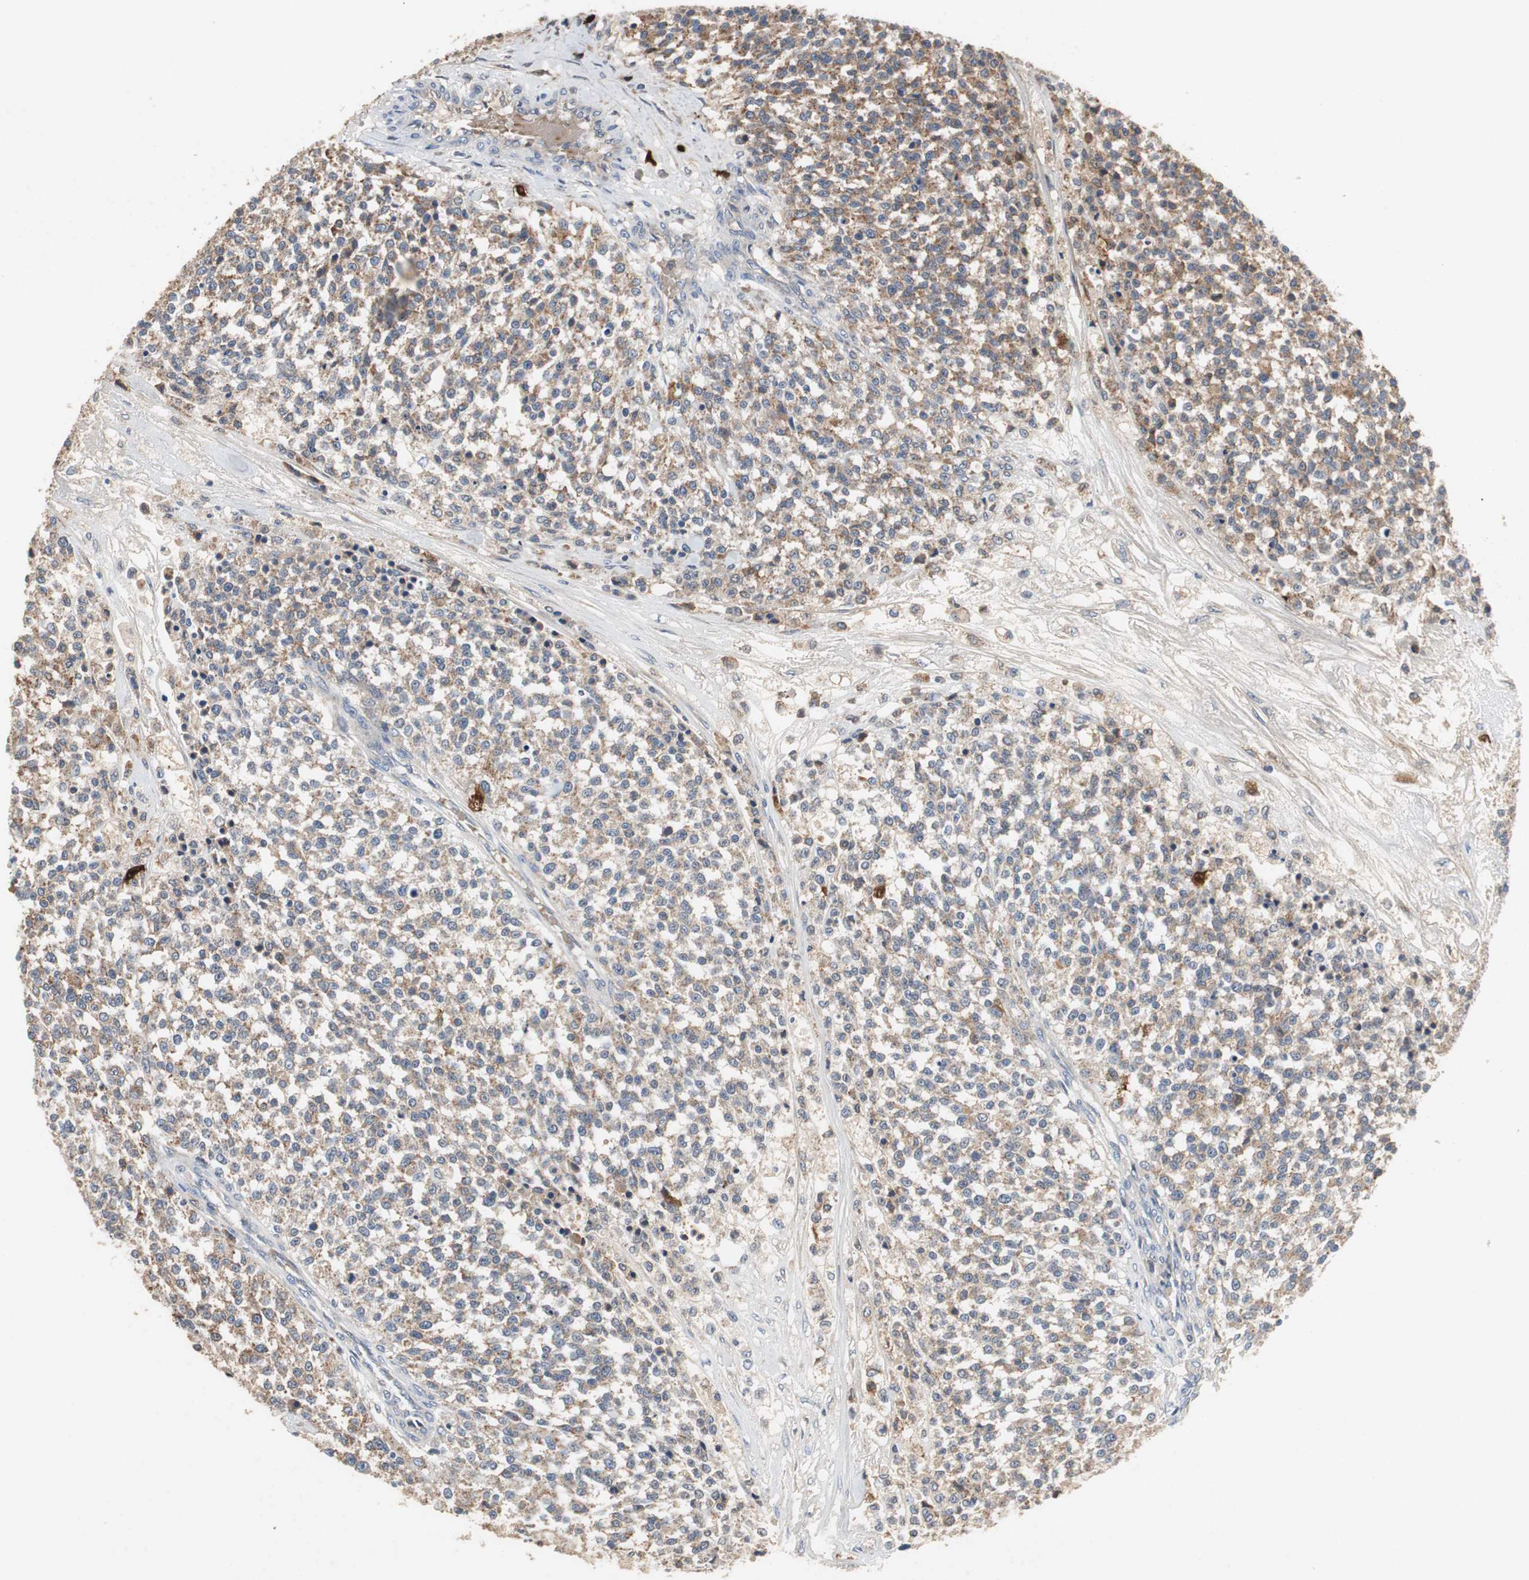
{"staining": {"intensity": "weak", "quantity": ">75%", "location": "cytoplasmic/membranous"}, "tissue": "testis cancer", "cell_type": "Tumor cells", "image_type": "cancer", "snomed": [{"axis": "morphology", "description": "Seminoma, NOS"}, {"axis": "topography", "description": "Testis"}], "caption": "IHC micrograph of testis cancer stained for a protein (brown), which exhibits low levels of weak cytoplasmic/membranous staining in about >75% of tumor cells.", "gene": "CALB2", "patient": {"sex": "male", "age": 59}}